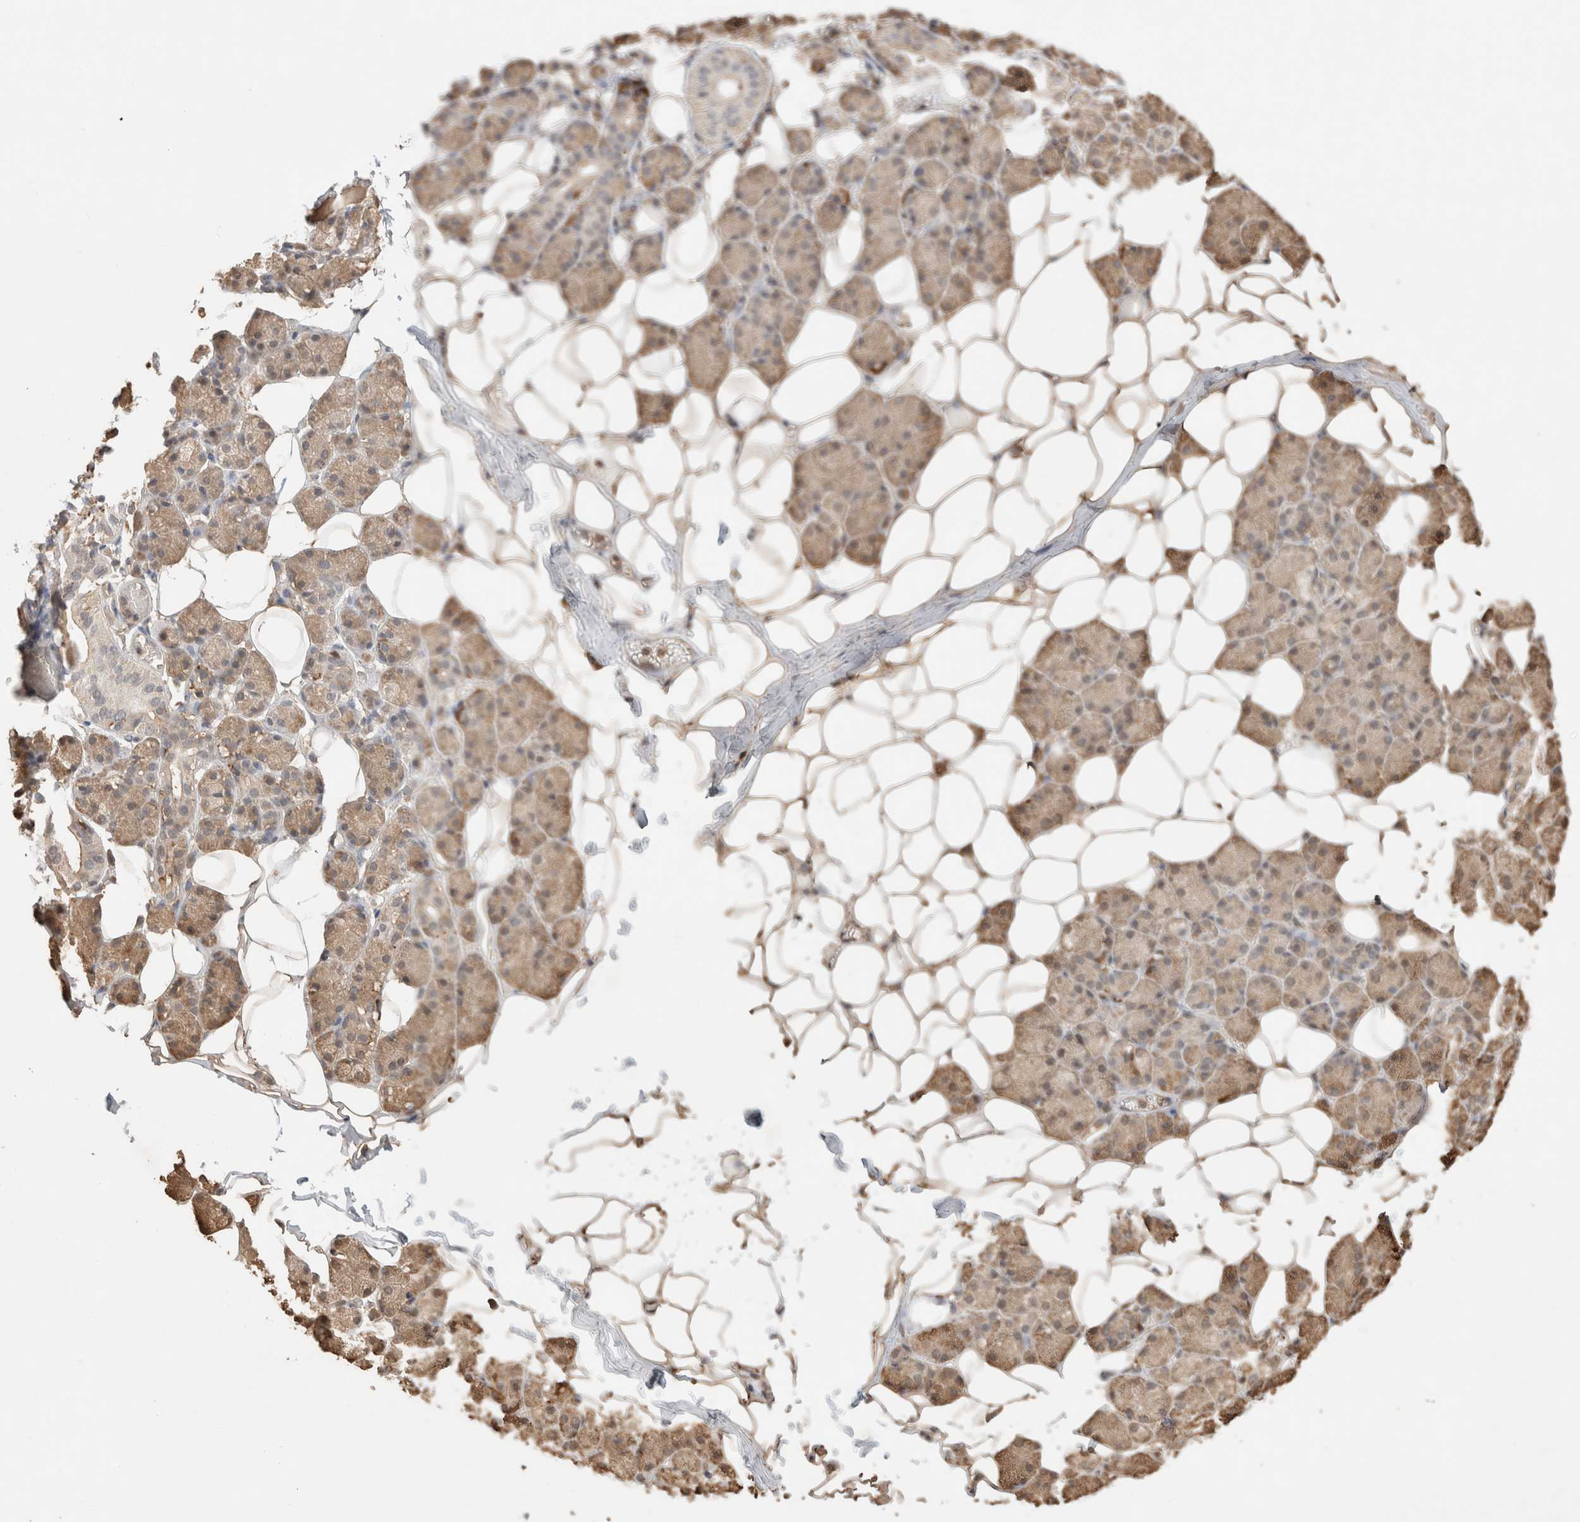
{"staining": {"intensity": "moderate", "quantity": ">75%", "location": "cytoplasmic/membranous"}, "tissue": "salivary gland", "cell_type": "Glandular cells", "image_type": "normal", "snomed": [{"axis": "morphology", "description": "Normal tissue, NOS"}, {"axis": "topography", "description": "Salivary gland"}], "caption": "Brown immunohistochemical staining in normal salivary gland exhibits moderate cytoplasmic/membranous positivity in approximately >75% of glandular cells. The staining was performed using DAB, with brown indicating positive protein expression. Nuclei are stained blue with hematoxylin.", "gene": "YWHAH", "patient": {"sex": "female", "age": 33}}